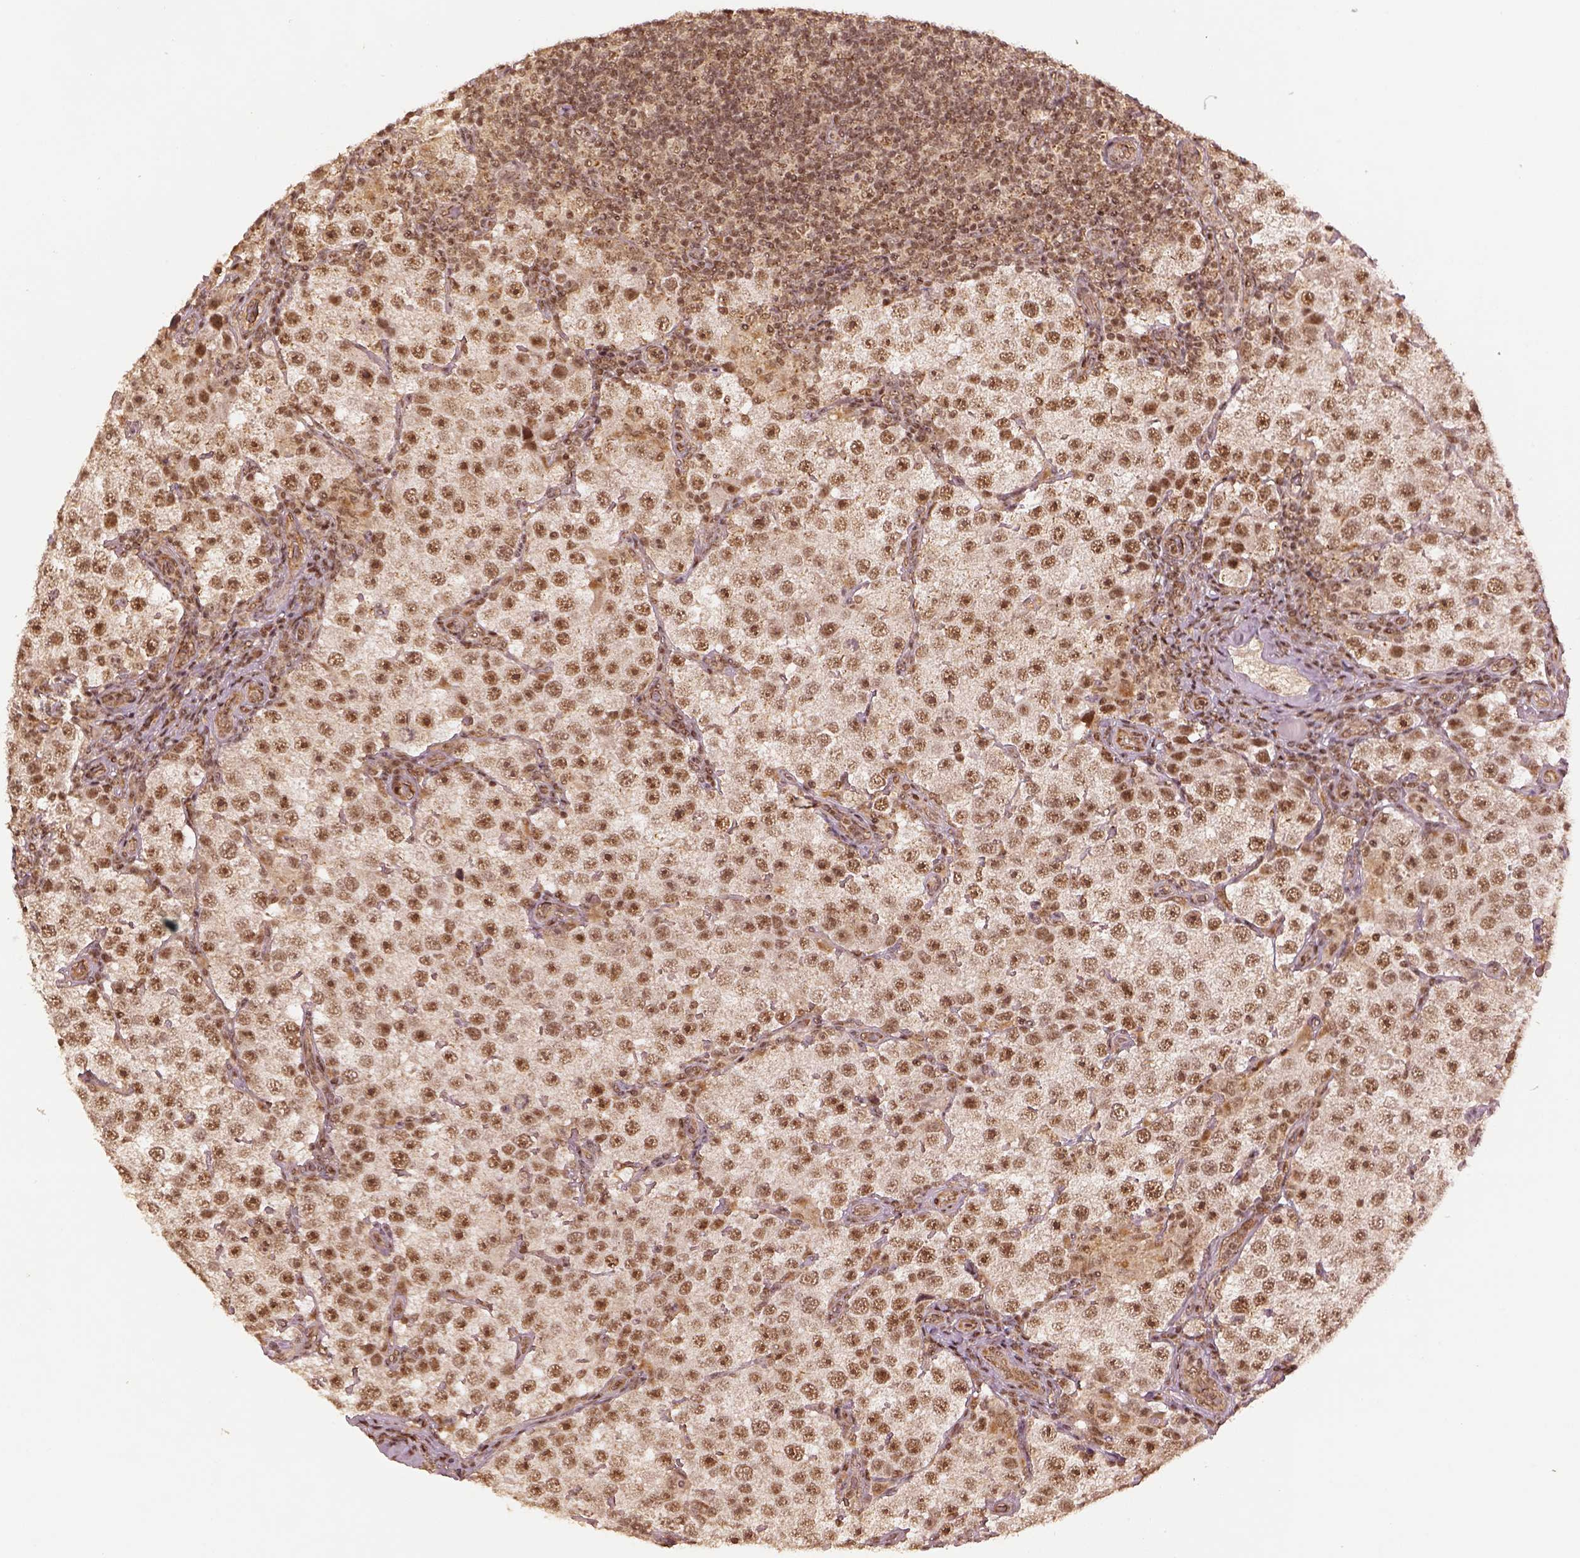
{"staining": {"intensity": "moderate", "quantity": ">75%", "location": "nuclear"}, "tissue": "testis cancer", "cell_type": "Tumor cells", "image_type": "cancer", "snomed": [{"axis": "morphology", "description": "Seminoma, NOS"}, {"axis": "topography", "description": "Testis"}], "caption": "Immunohistochemical staining of testis cancer (seminoma) displays medium levels of moderate nuclear staining in approximately >75% of tumor cells.", "gene": "BRD9", "patient": {"sex": "male", "age": 37}}